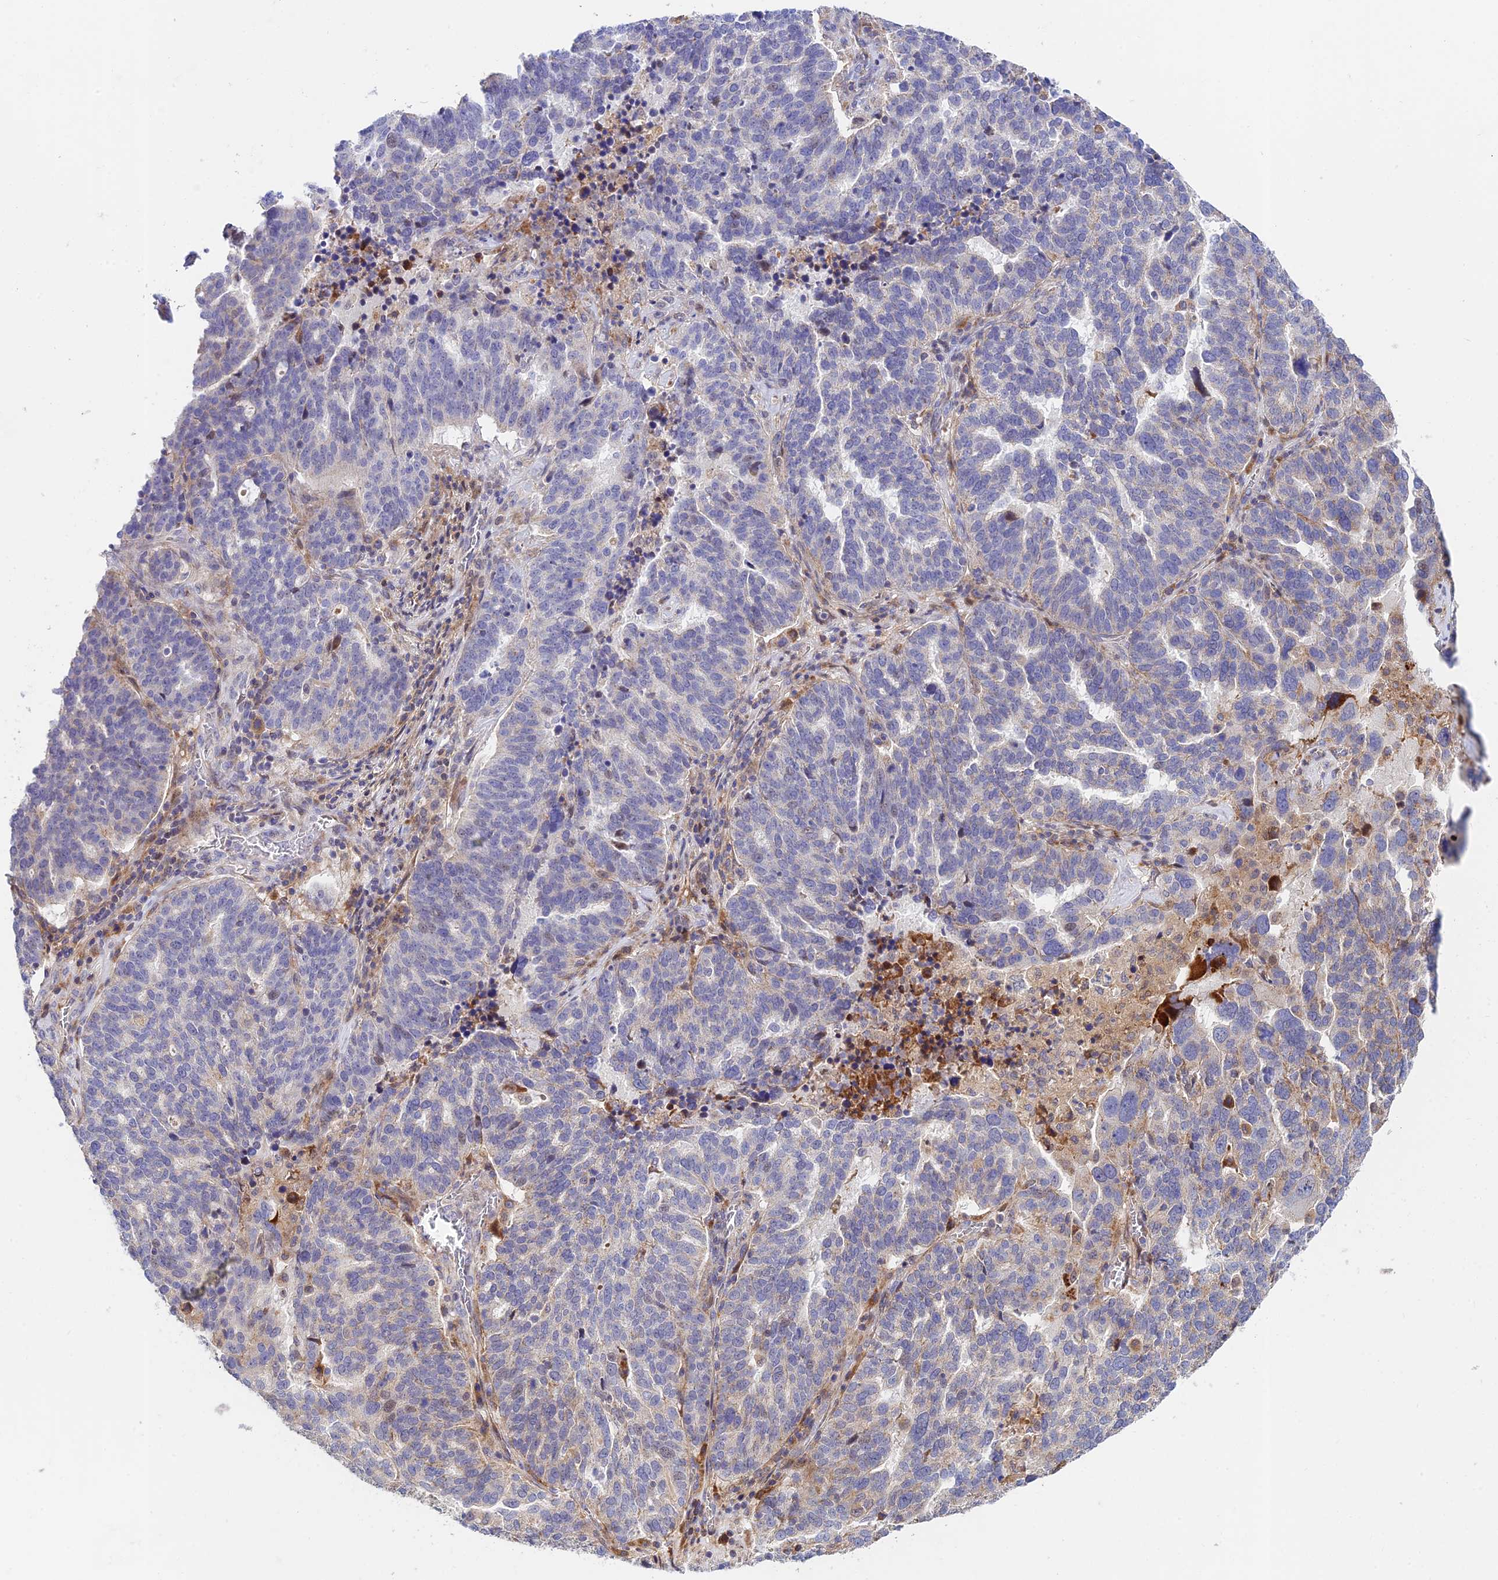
{"staining": {"intensity": "negative", "quantity": "none", "location": "none"}, "tissue": "ovarian cancer", "cell_type": "Tumor cells", "image_type": "cancer", "snomed": [{"axis": "morphology", "description": "Cystadenocarcinoma, serous, NOS"}, {"axis": "topography", "description": "Ovary"}], "caption": "Immunohistochemical staining of serous cystadenocarcinoma (ovarian) reveals no significant staining in tumor cells. (IHC, brightfield microscopy, high magnification).", "gene": "FUOM", "patient": {"sex": "female", "age": 59}}